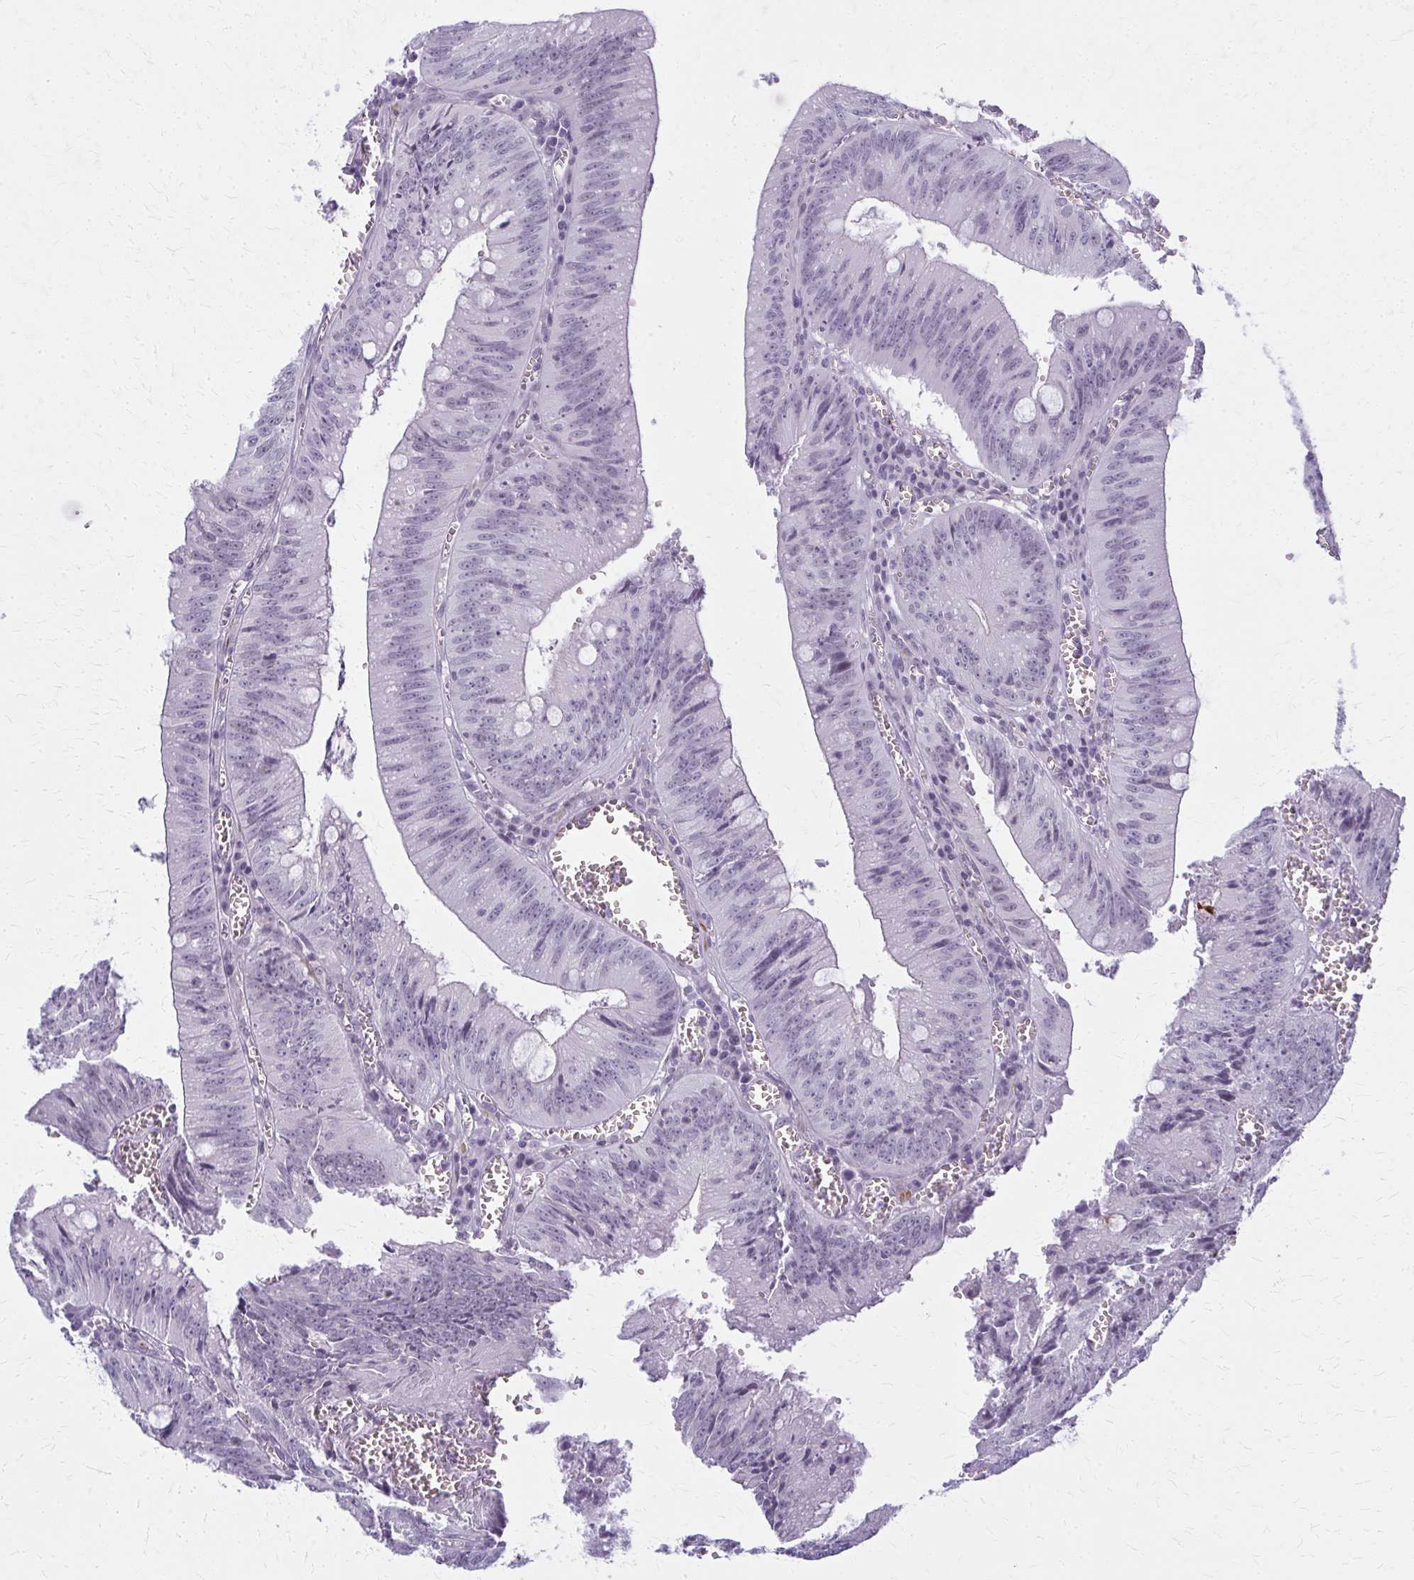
{"staining": {"intensity": "negative", "quantity": "none", "location": "none"}, "tissue": "colorectal cancer", "cell_type": "Tumor cells", "image_type": "cancer", "snomed": [{"axis": "morphology", "description": "Adenocarcinoma, NOS"}, {"axis": "topography", "description": "Rectum"}], "caption": "Immunohistochemistry (IHC) histopathology image of human colorectal cancer (adenocarcinoma) stained for a protein (brown), which reveals no expression in tumor cells.", "gene": "CASQ2", "patient": {"sex": "female", "age": 81}}